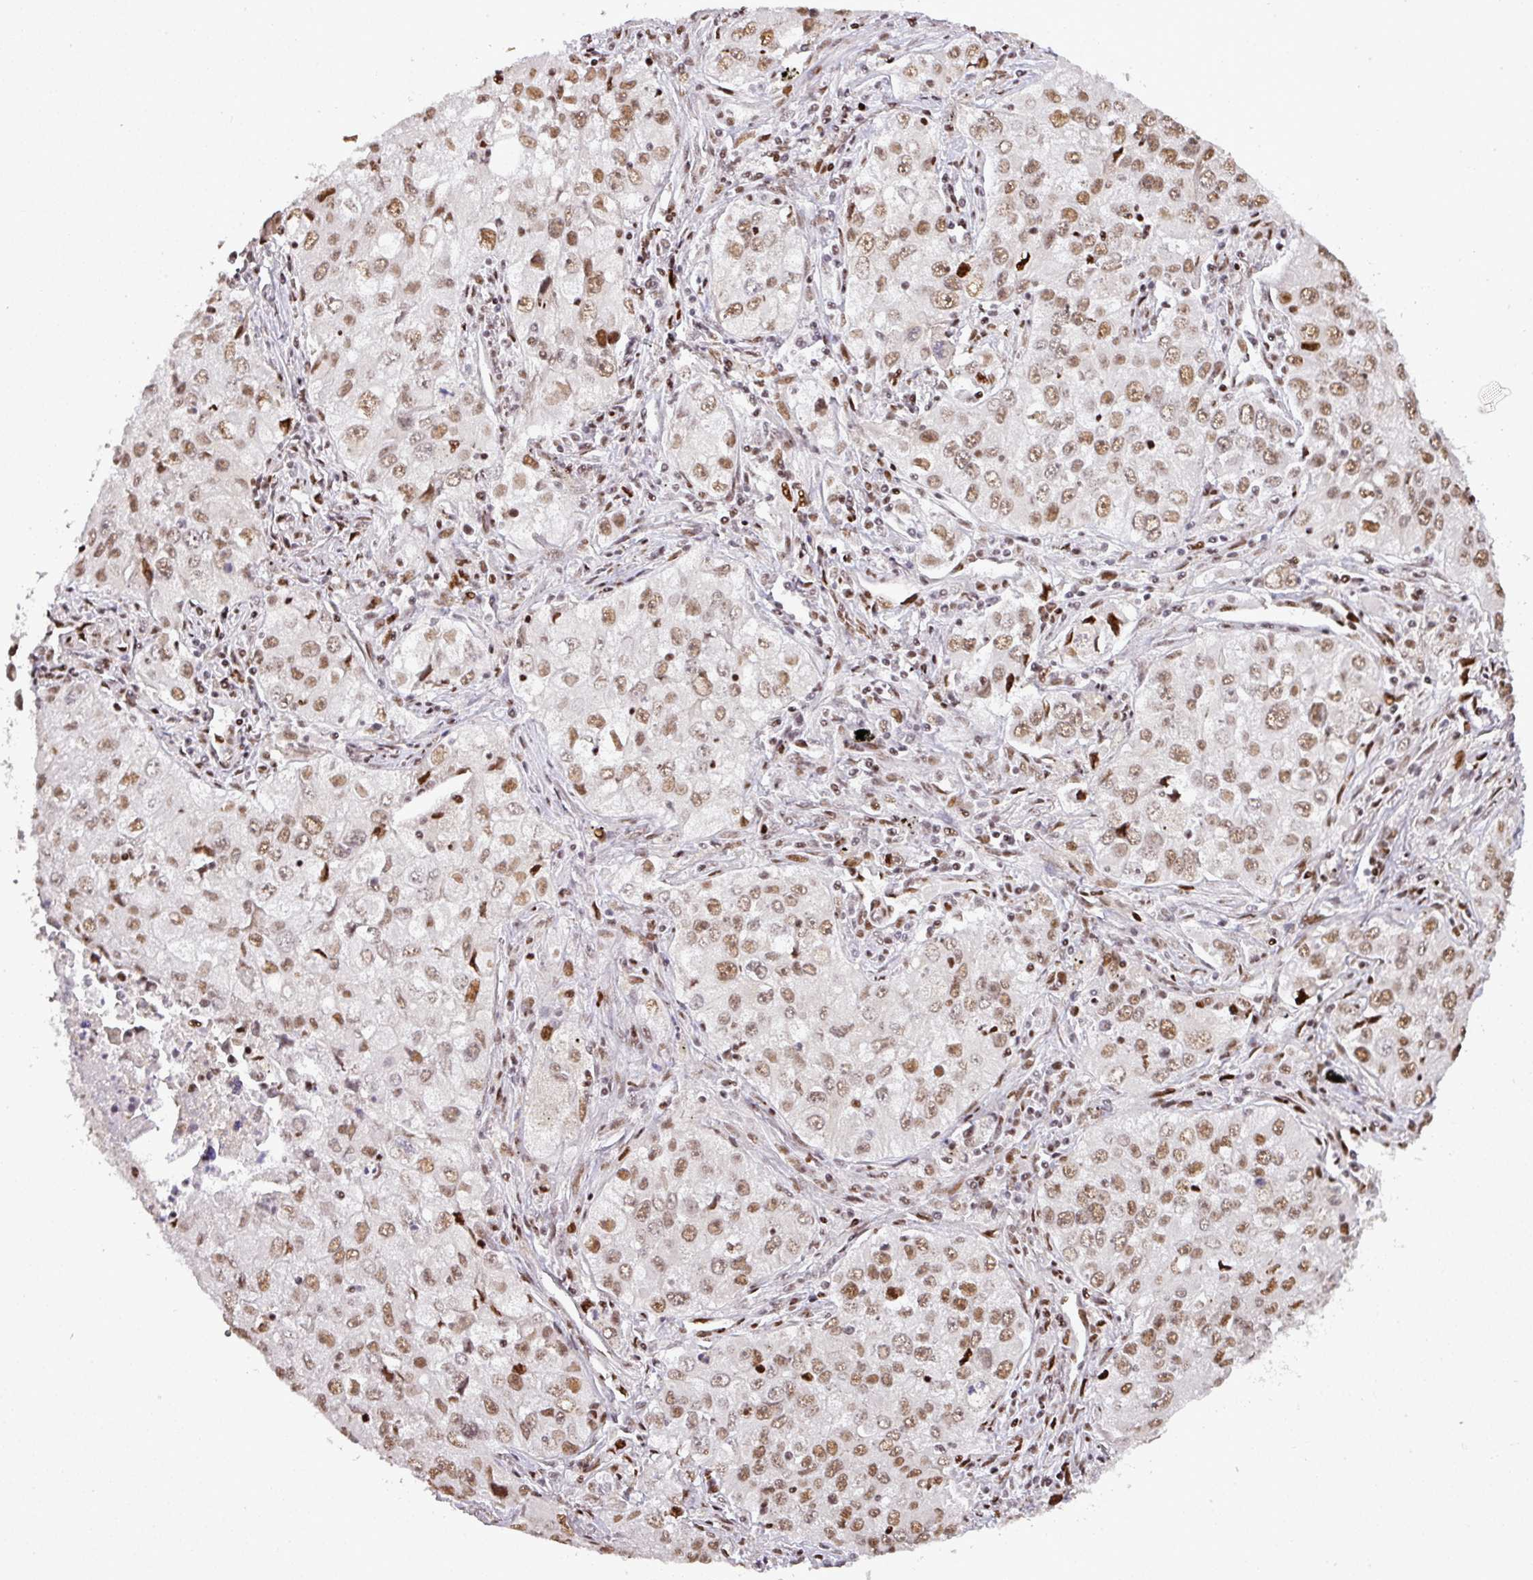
{"staining": {"intensity": "moderate", "quantity": ">75%", "location": "nuclear"}, "tissue": "lung cancer", "cell_type": "Tumor cells", "image_type": "cancer", "snomed": [{"axis": "morphology", "description": "Adenocarcinoma, NOS"}, {"axis": "morphology", "description": "Adenocarcinoma, metastatic, NOS"}, {"axis": "topography", "description": "Lymph node"}, {"axis": "topography", "description": "Lung"}], "caption": "About >75% of tumor cells in lung cancer (adenocarcinoma) display moderate nuclear protein positivity as visualized by brown immunohistochemical staining.", "gene": "MYSM1", "patient": {"sex": "female", "age": 42}}